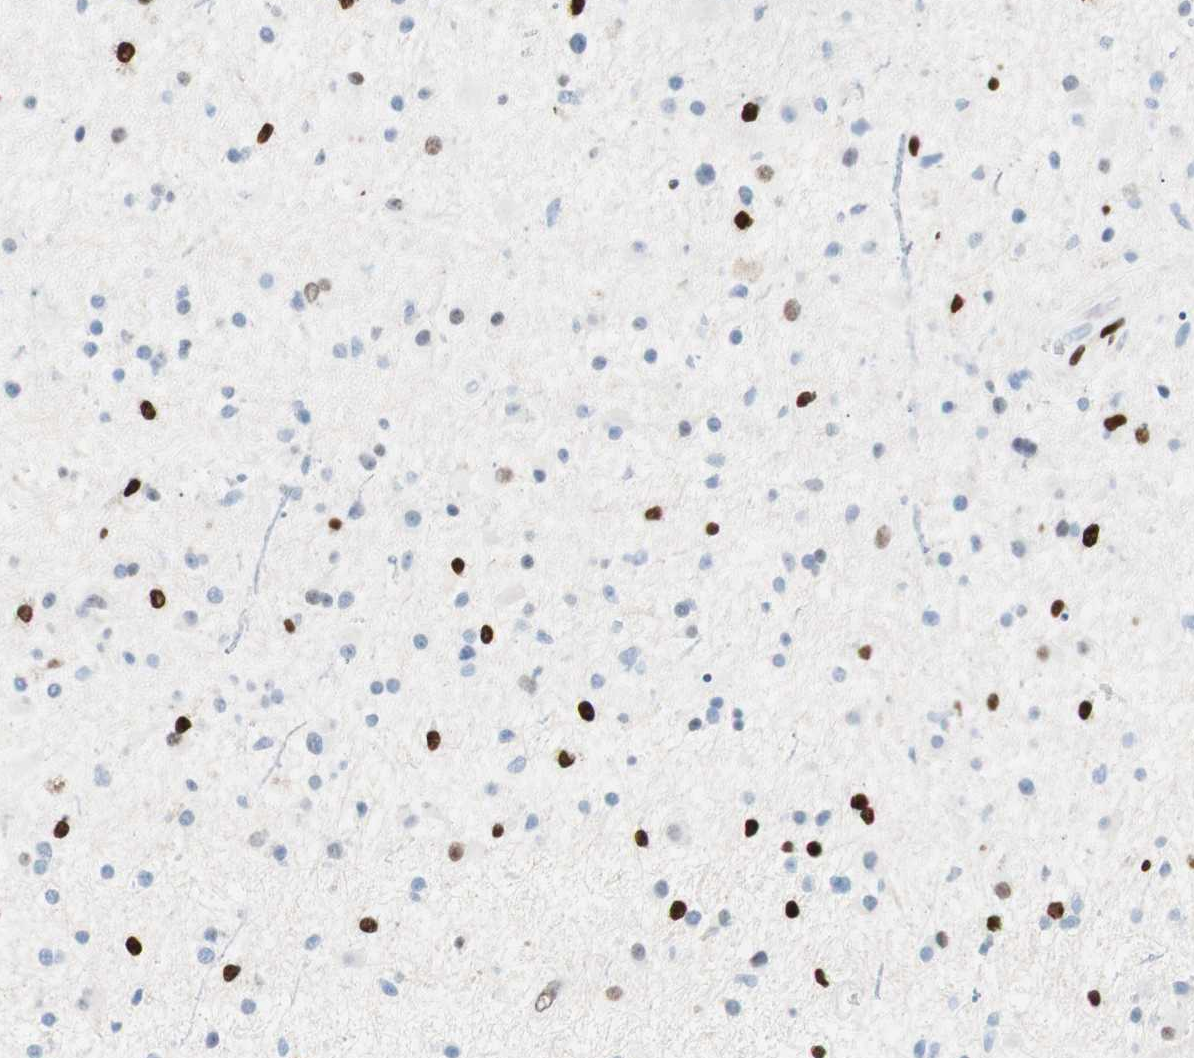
{"staining": {"intensity": "strong", "quantity": "<25%", "location": "nuclear"}, "tissue": "glioma", "cell_type": "Tumor cells", "image_type": "cancer", "snomed": [{"axis": "morphology", "description": "Glioma, malignant, High grade"}, {"axis": "topography", "description": "Brain"}], "caption": "Tumor cells show medium levels of strong nuclear expression in approximately <25% of cells in glioma. (DAB (3,3'-diaminobenzidine) IHC with brightfield microscopy, high magnification).", "gene": "CEBPB", "patient": {"sex": "male", "age": 33}}